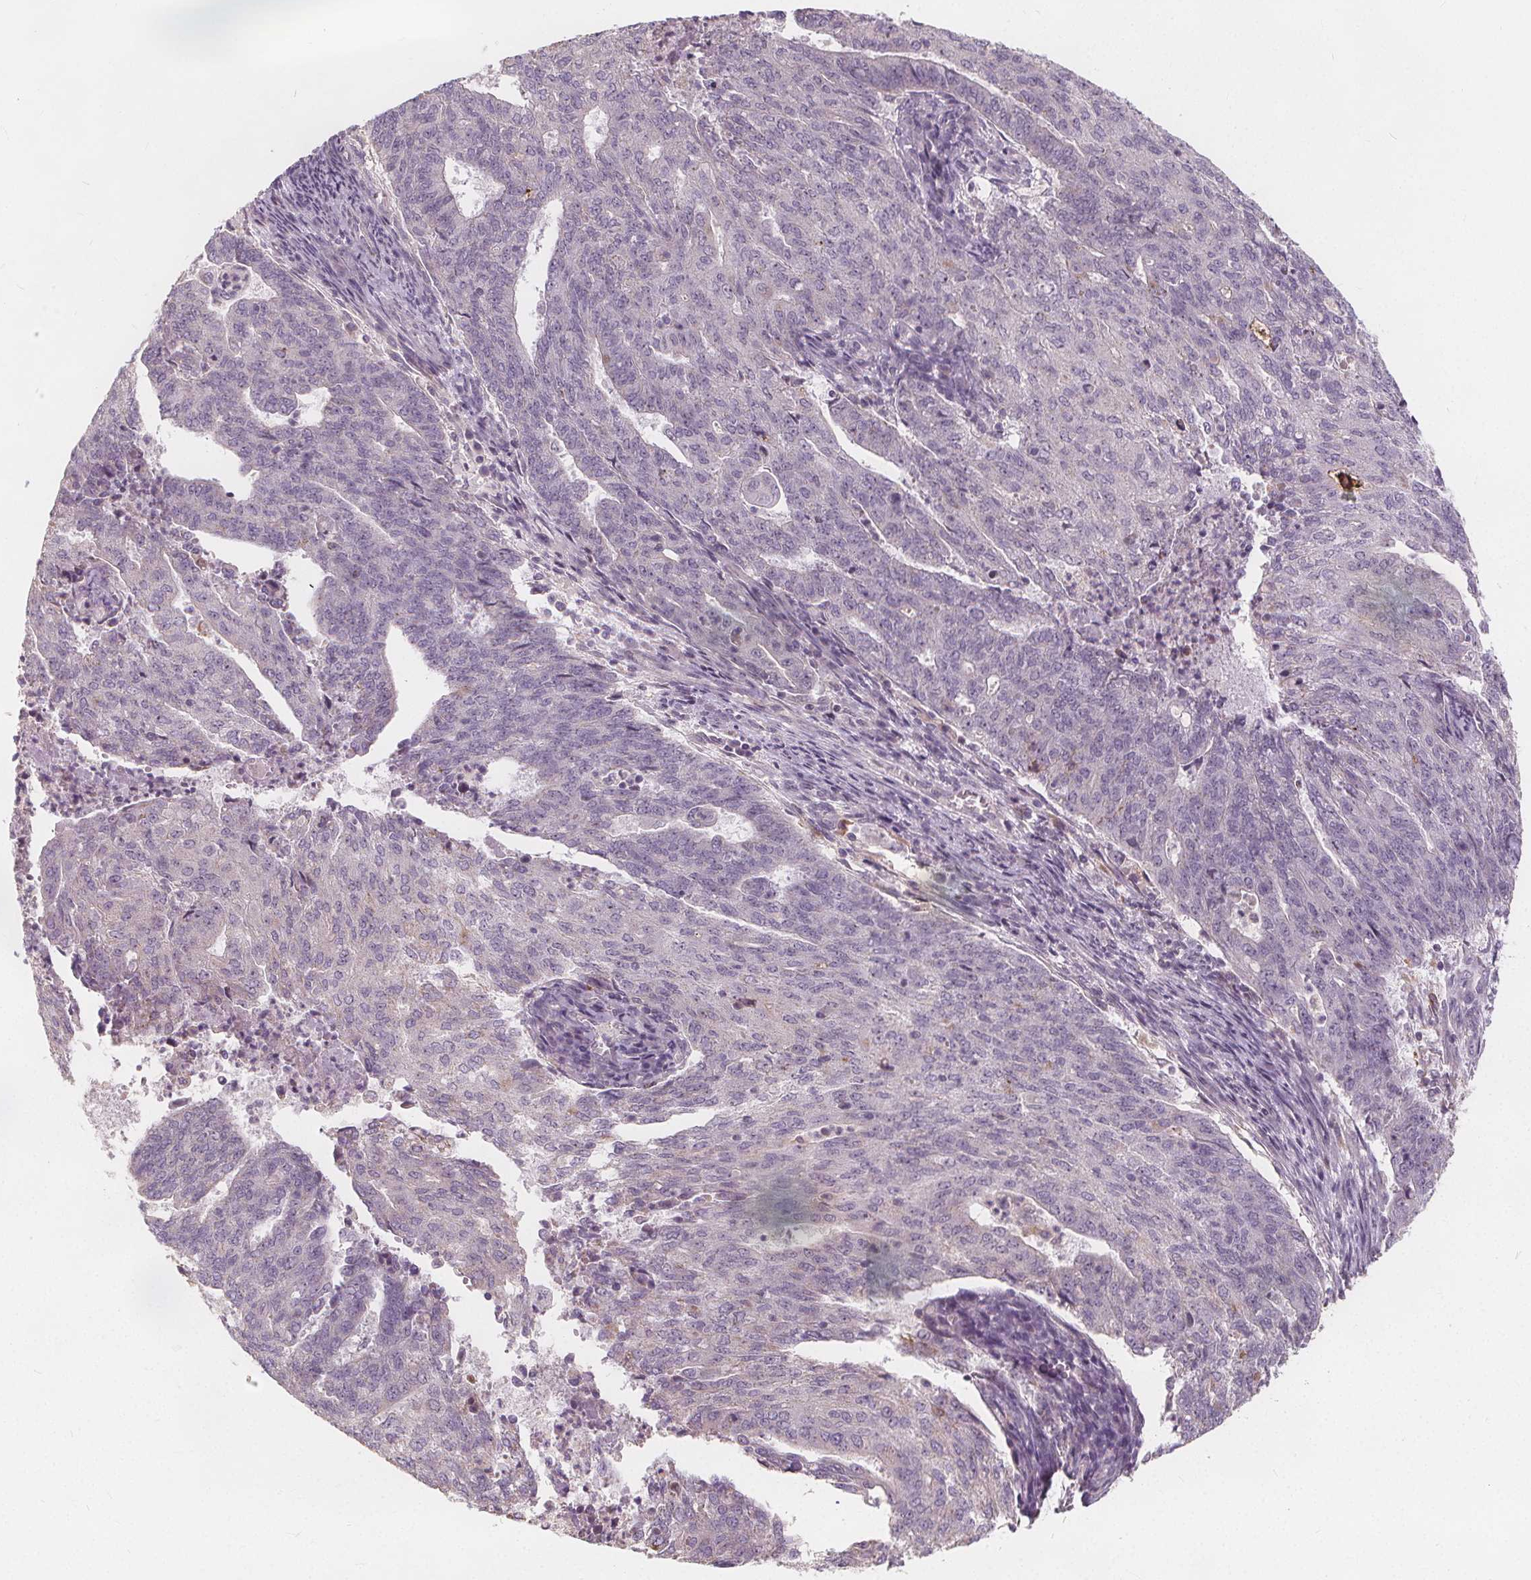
{"staining": {"intensity": "negative", "quantity": "none", "location": "none"}, "tissue": "endometrial cancer", "cell_type": "Tumor cells", "image_type": "cancer", "snomed": [{"axis": "morphology", "description": "Adenocarcinoma, NOS"}, {"axis": "topography", "description": "Endometrium"}], "caption": "An immunohistochemistry histopathology image of endometrial adenocarcinoma is shown. There is no staining in tumor cells of endometrial adenocarcinoma. Nuclei are stained in blue.", "gene": "DRC3", "patient": {"sex": "female", "age": 82}}